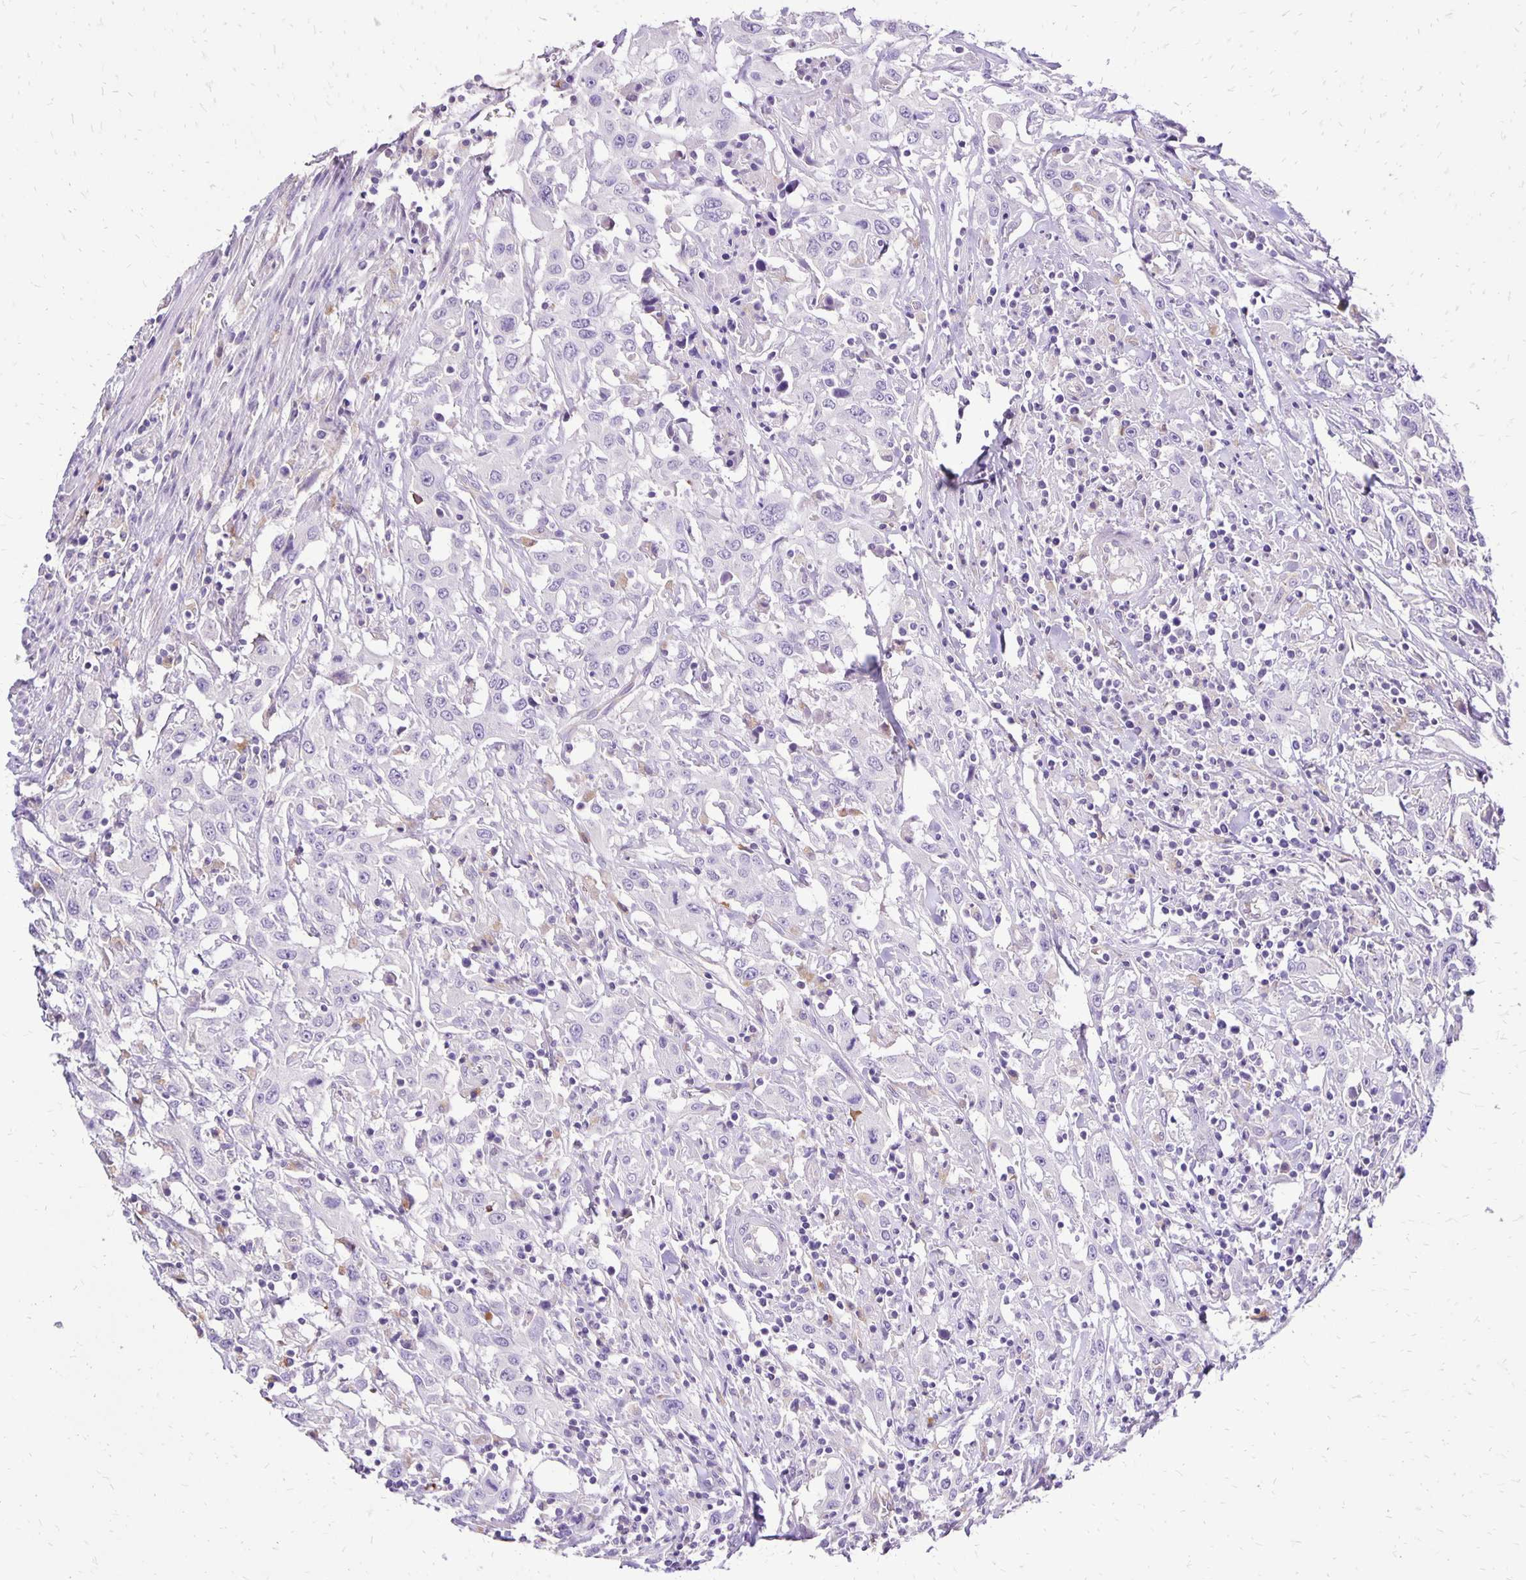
{"staining": {"intensity": "negative", "quantity": "none", "location": "none"}, "tissue": "urothelial cancer", "cell_type": "Tumor cells", "image_type": "cancer", "snomed": [{"axis": "morphology", "description": "Urothelial carcinoma, High grade"}, {"axis": "topography", "description": "Urinary bladder"}], "caption": "High magnification brightfield microscopy of urothelial carcinoma (high-grade) stained with DAB (3,3'-diaminobenzidine) (brown) and counterstained with hematoxylin (blue): tumor cells show no significant expression. Brightfield microscopy of immunohistochemistry (IHC) stained with DAB (brown) and hematoxylin (blue), captured at high magnification.", "gene": "EIF5A", "patient": {"sex": "male", "age": 61}}